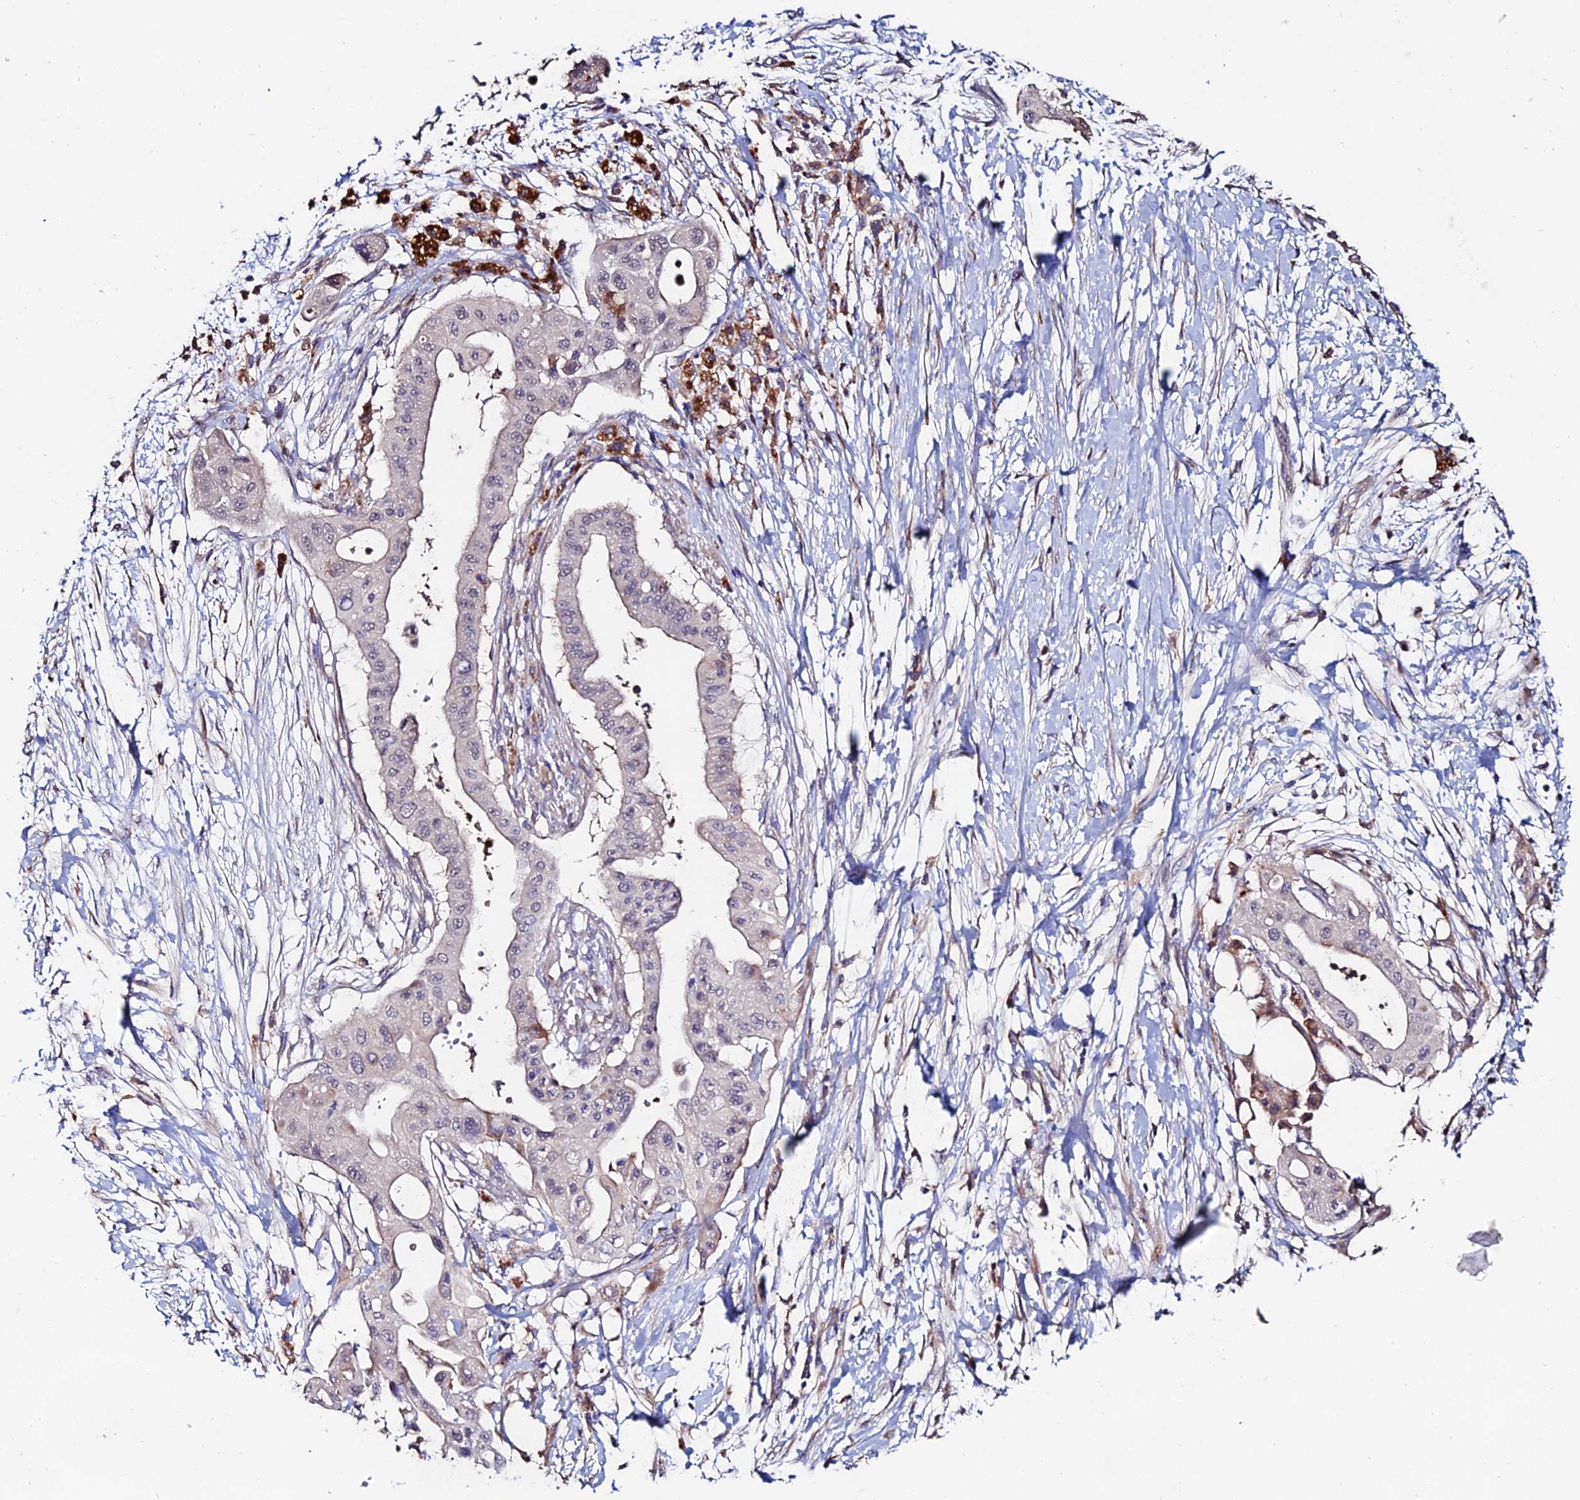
{"staining": {"intensity": "negative", "quantity": "none", "location": "none"}, "tissue": "pancreatic cancer", "cell_type": "Tumor cells", "image_type": "cancer", "snomed": [{"axis": "morphology", "description": "Adenocarcinoma, NOS"}, {"axis": "topography", "description": "Pancreas"}], "caption": "Tumor cells are negative for brown protein staining in pancreatic cancer. (Brightfield microscopy of DAB (3,3'-diaminobenzidine) immunohistochemistry at high magnification).", "gene": "ACTR5", "patient": {"sex": "male", "age": 68}}